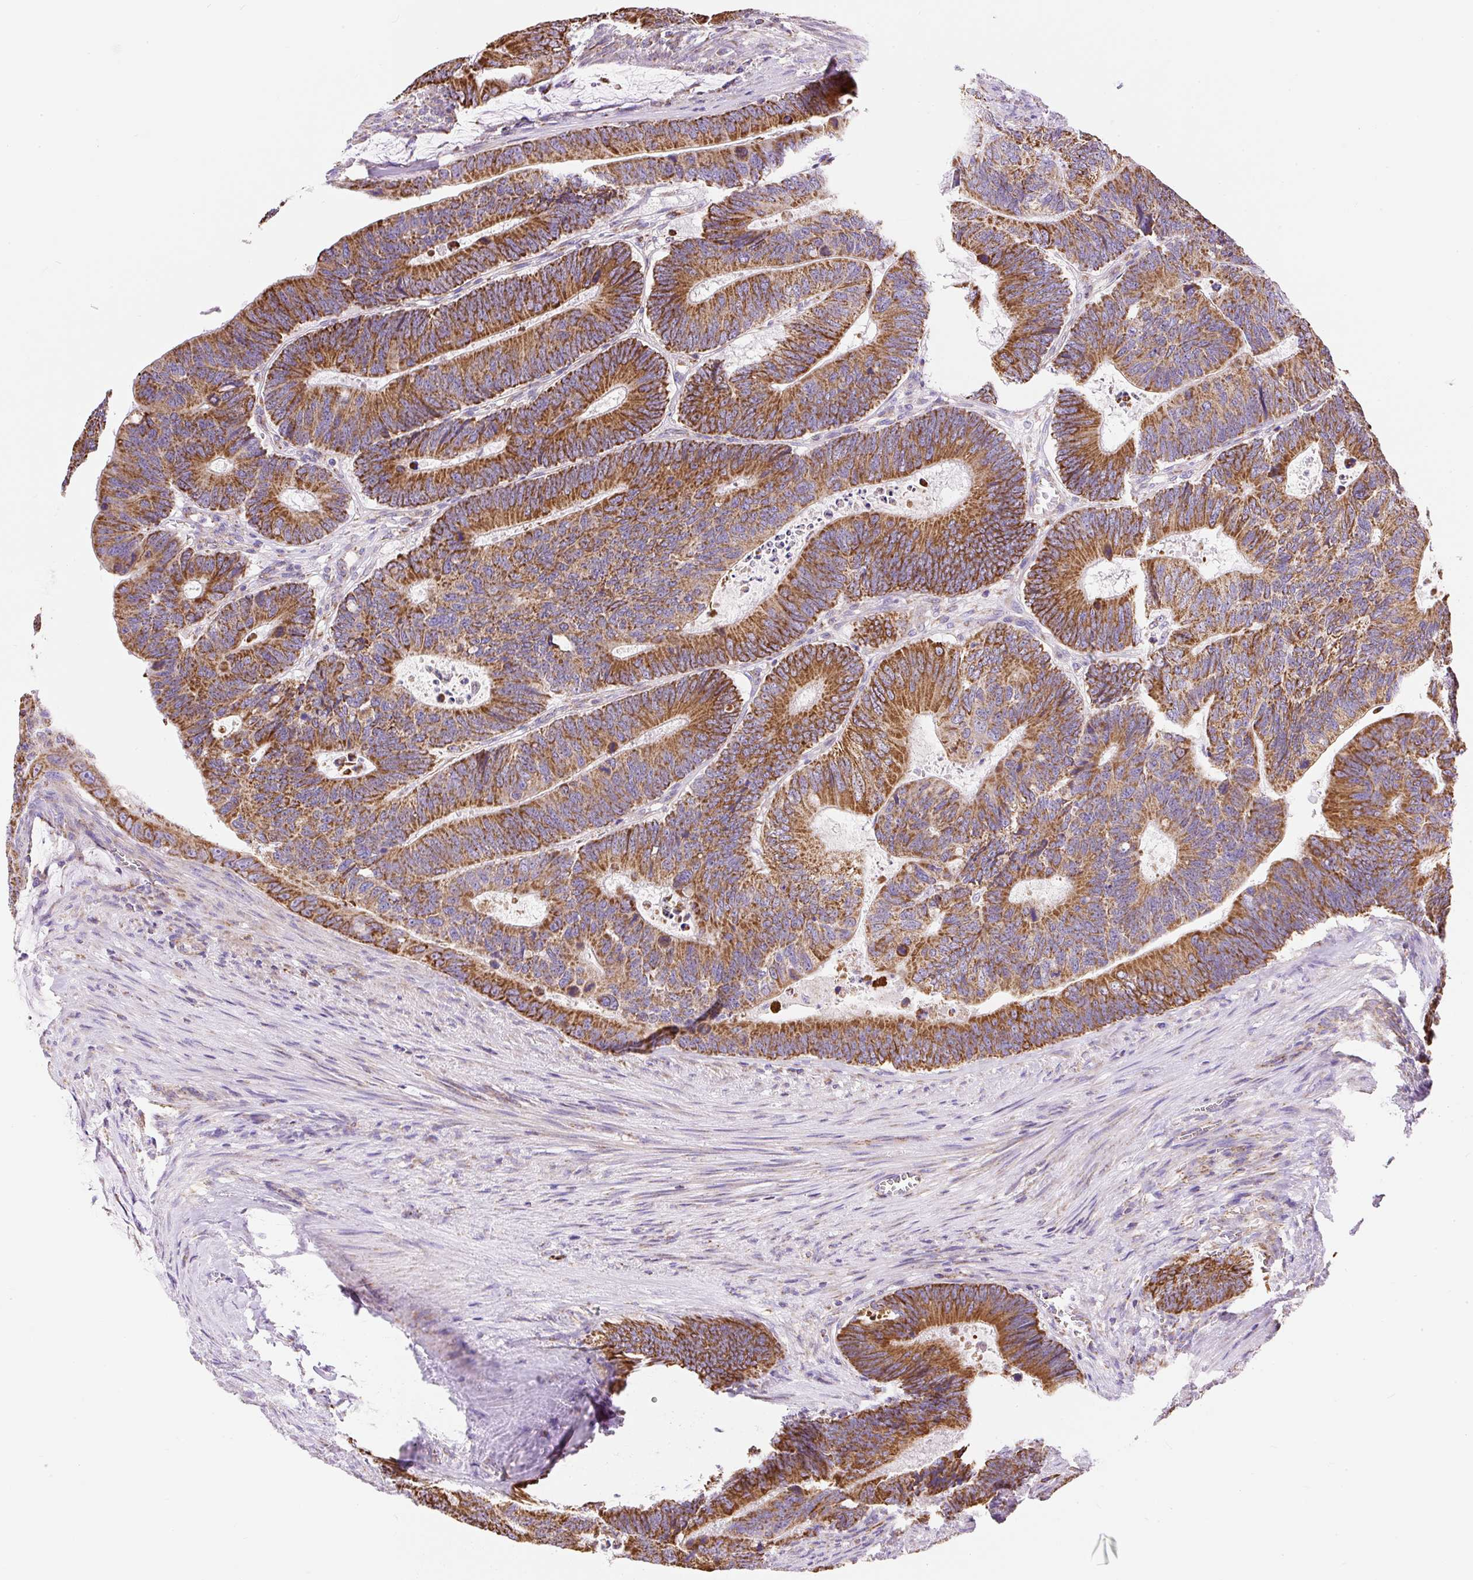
{"staining": {"intensity": "strong", "quantity": ">75%", "location": "cytoplasmic/membranous"}, "tissue": "colorectal cancer", "cell_type": "Tumor cells", "image_type": "cancer", "snomed": [{"axis": "morphology", "description": "Adenocarcinoma, NOS"}, {"axis": "topography", "description": "Colon"}], "caption": "The image exhibits staining of adenocarcinoma (colorectal), revealing strong cytoplasmic/membranous protein expression (brown color) within tumor cells.", "gene": "DAAM2", "patient": {"sex": "male", "age": 62}}